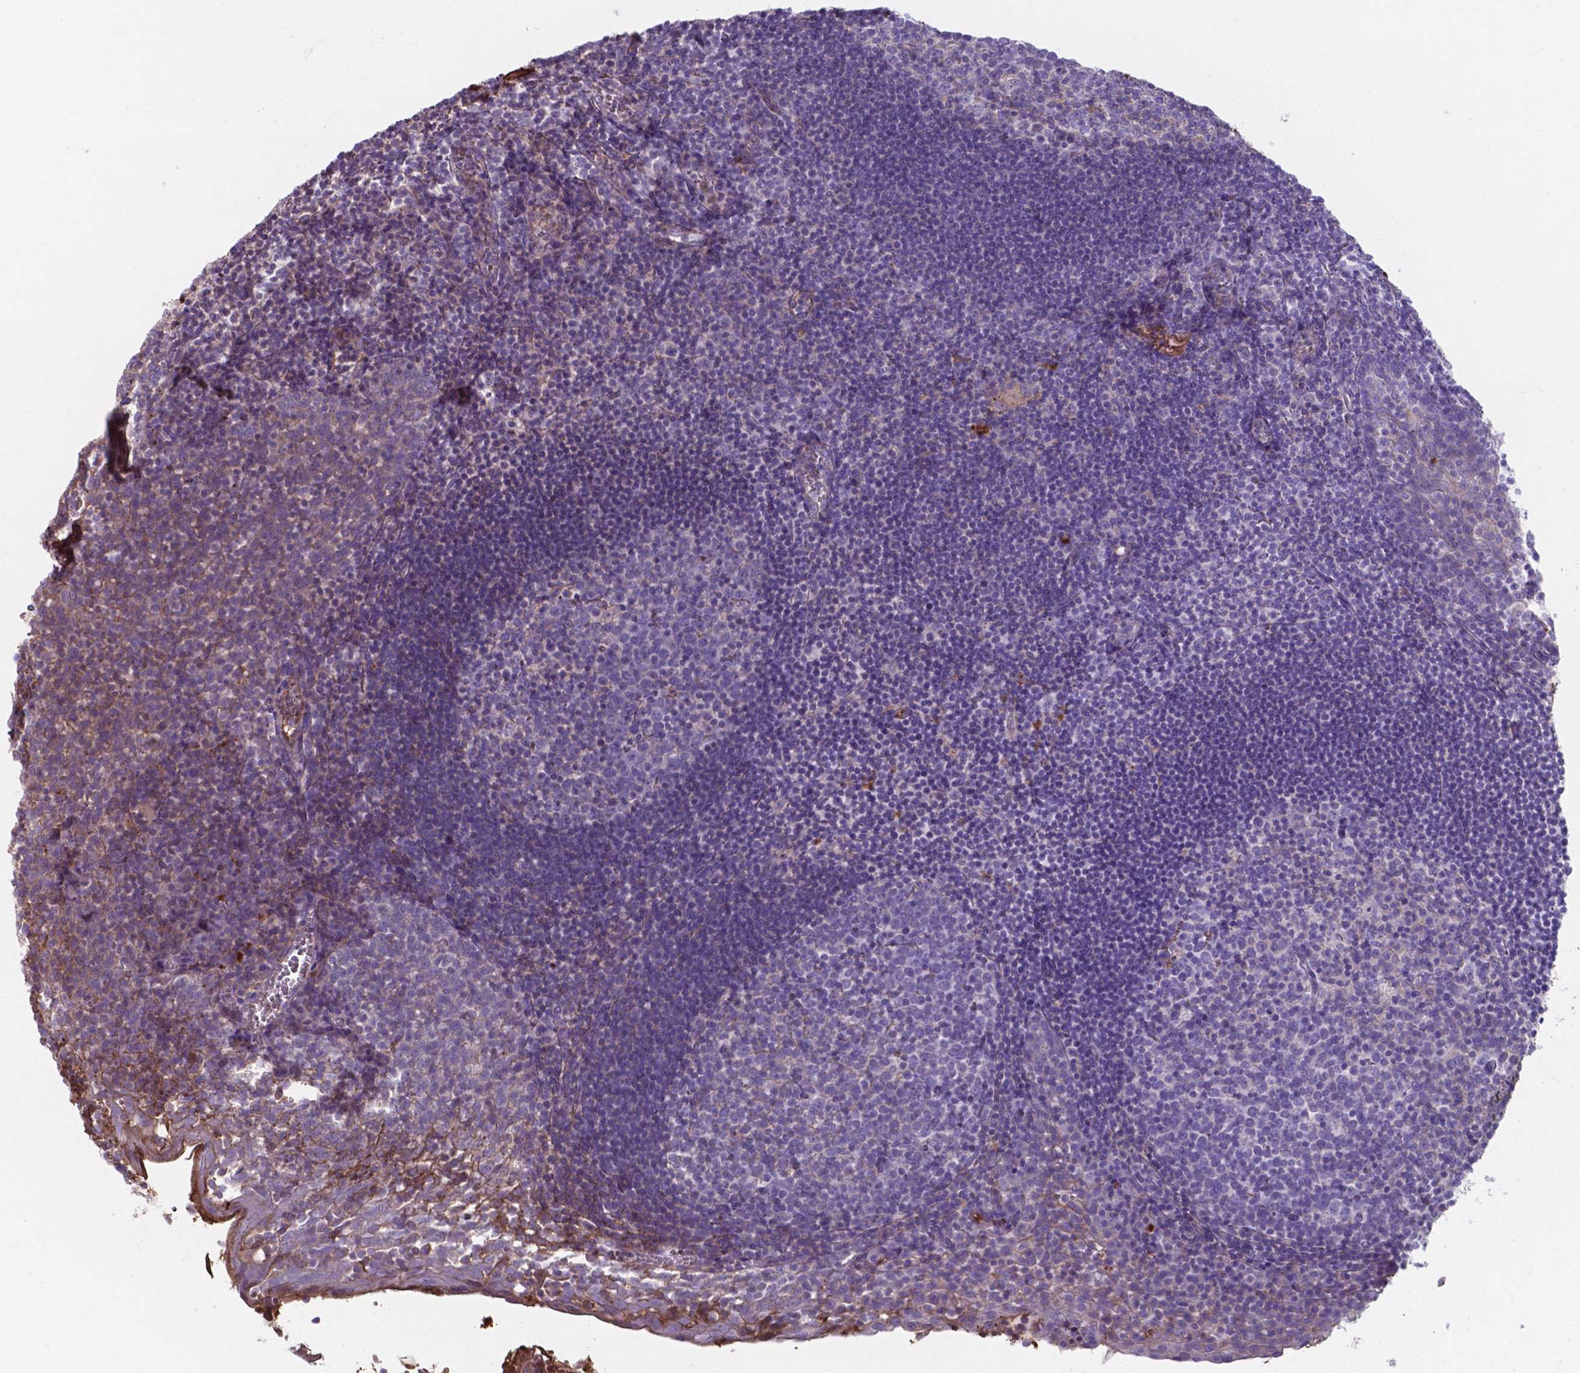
{"staining": {"intensity": "negative", "quantity": "none", "location": "none"}, "tissue": "lymph node", "cell_type": "Germinal center cells", "image_type": "normal", "snomed": [{"axis": "morphology", "description": "Normal tissue, NOS"}, {"axis": "topography", "description": "Lymph node"}], "caption": "Germinal center cells are negative for protein expression in unremarkable human lymph node. The staining is performed using DAB brown chromogen with nuclei counter-stained in using hematoxylin.", "gene": "SERPINA1", "patient": {"sex": "female", "age": 21}}